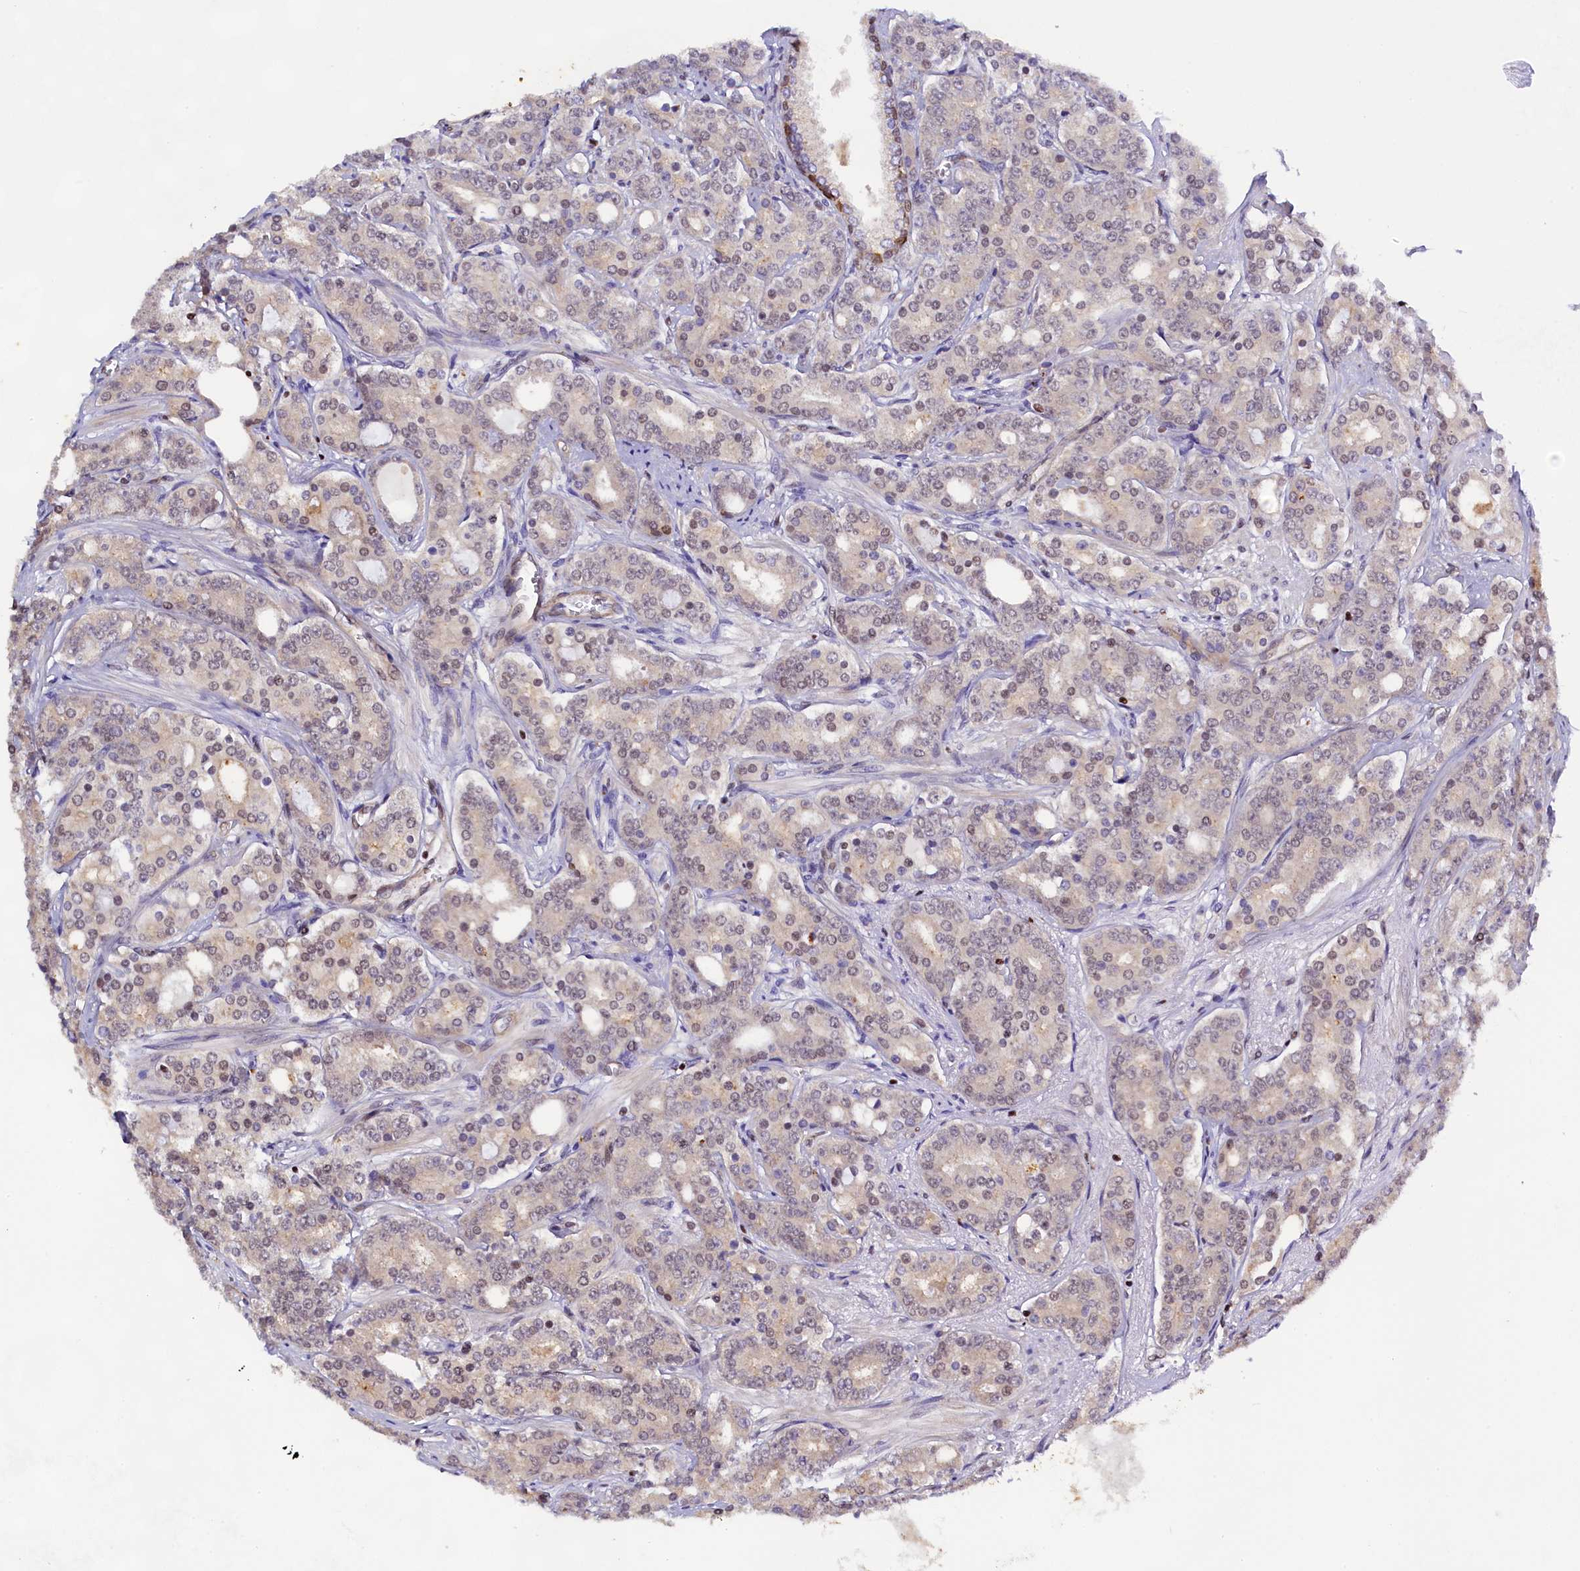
{"staining": {"intensity": "weak", "quantity": "<25%", "location": "nuclear"}, "tissue": "prostate cancer", "cell_type": "Tumor cells", "image_type": "cancer", "snomed": [{"axis": "morphology", "description": "Adenocarcinoma, High grade"}, {"axis": "topography", "description": "Prostate"}], "caption": "Immunohistochemistry (IHC) of prostate high-grade adenocarcinoma exhibits no staining in tumor cells.", "gene": "SP4", "patient": {"sex": "male", "age": 62}}